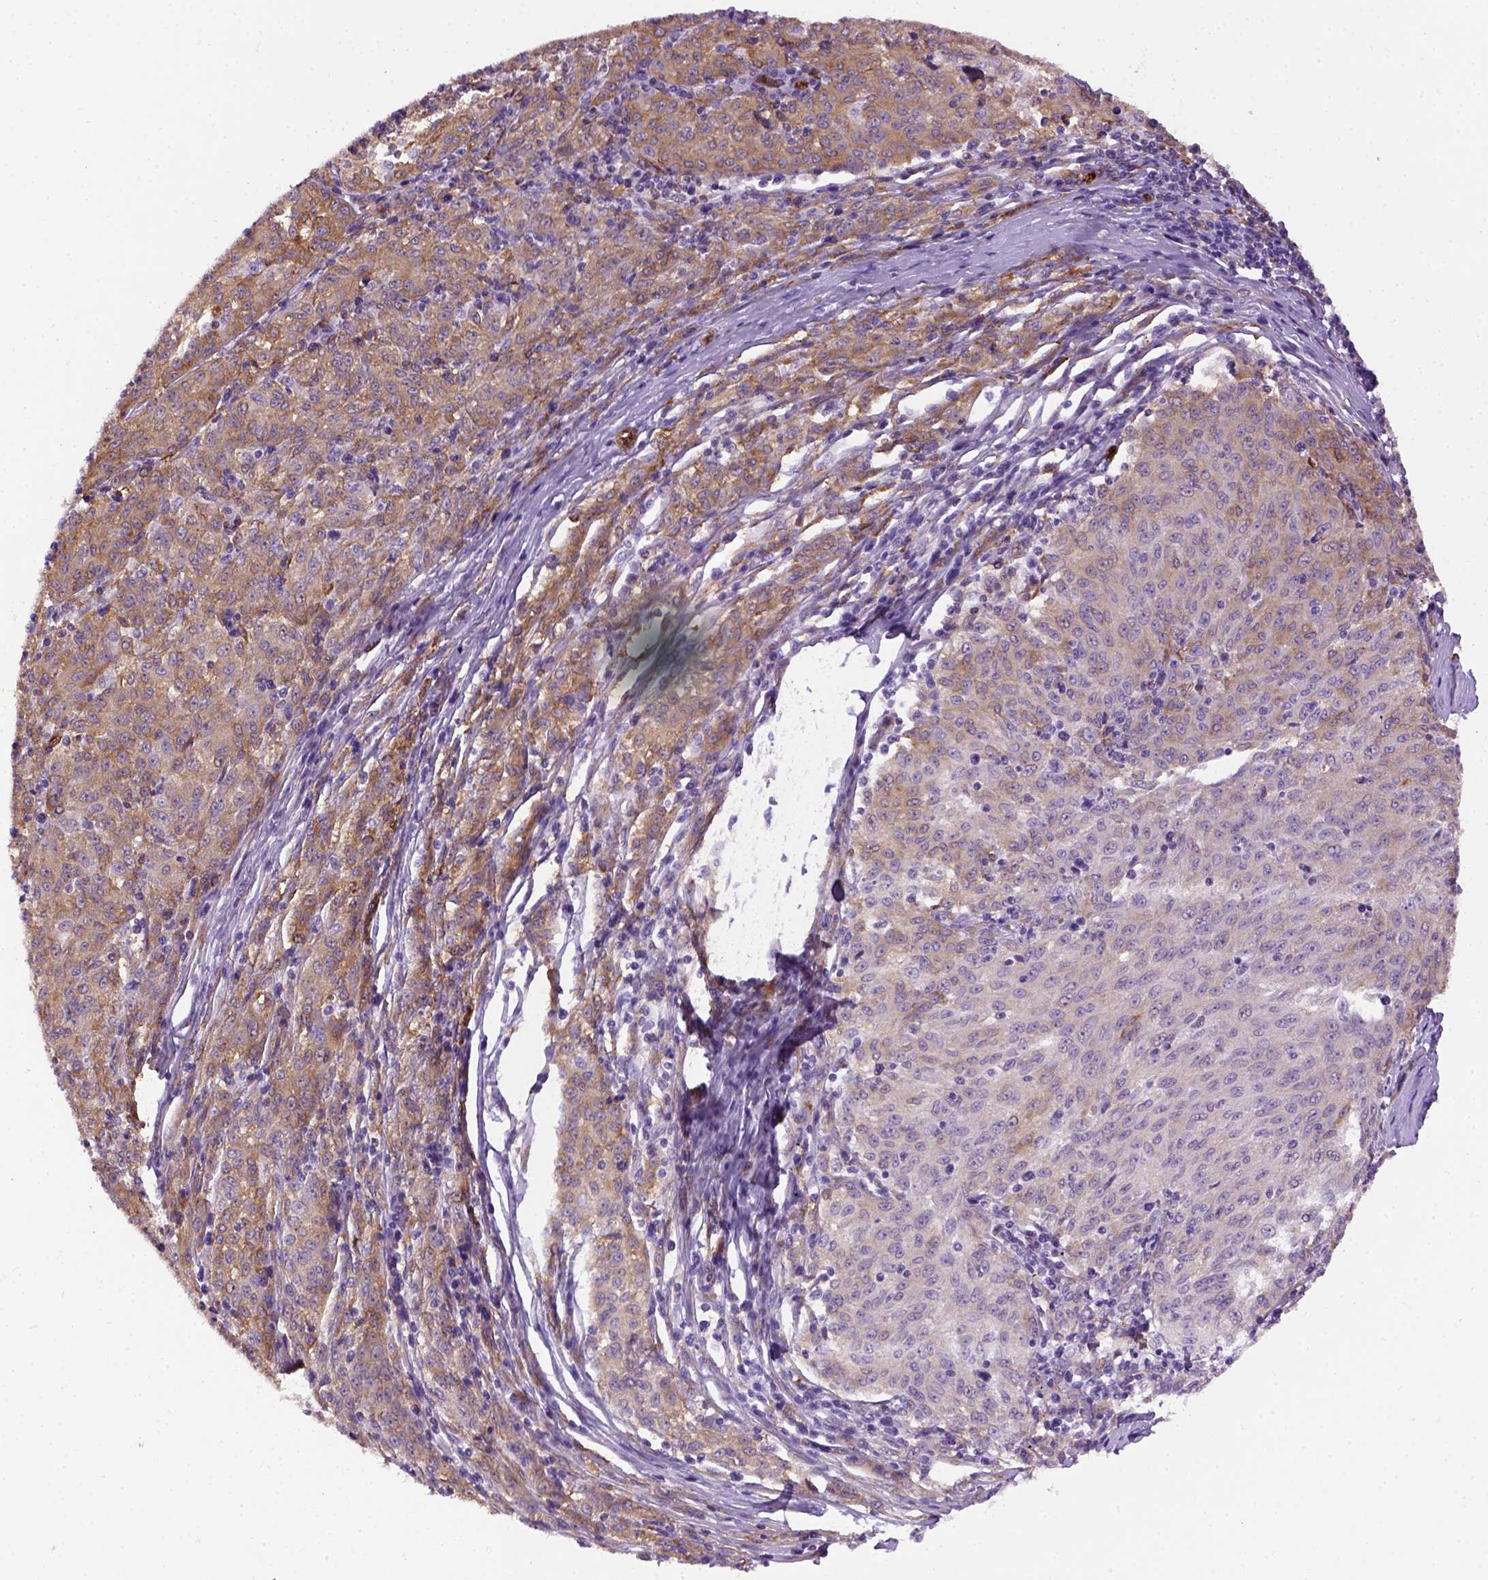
{"staining": {"intensity": "moderate", "quantity": ">75%", "location": "cytoplasmic/membranous"}, "tissue": "melanoma", "cell_type": "Tumor cells", "image_type": "cancer", "snomed": [{"axis": "morphology", "description": "Malignant melanoma, NOS"}, {"axis": "topography", "description": "Skin"}], "caption": "Malignant melanoma tissue shows moderate cytoplasmic/membranous staining in approximately >75% of tumor cells, visualized by immunohistochemistry.", "gene": "KAZN", "patient": {"sex": "female", "age": 72}}